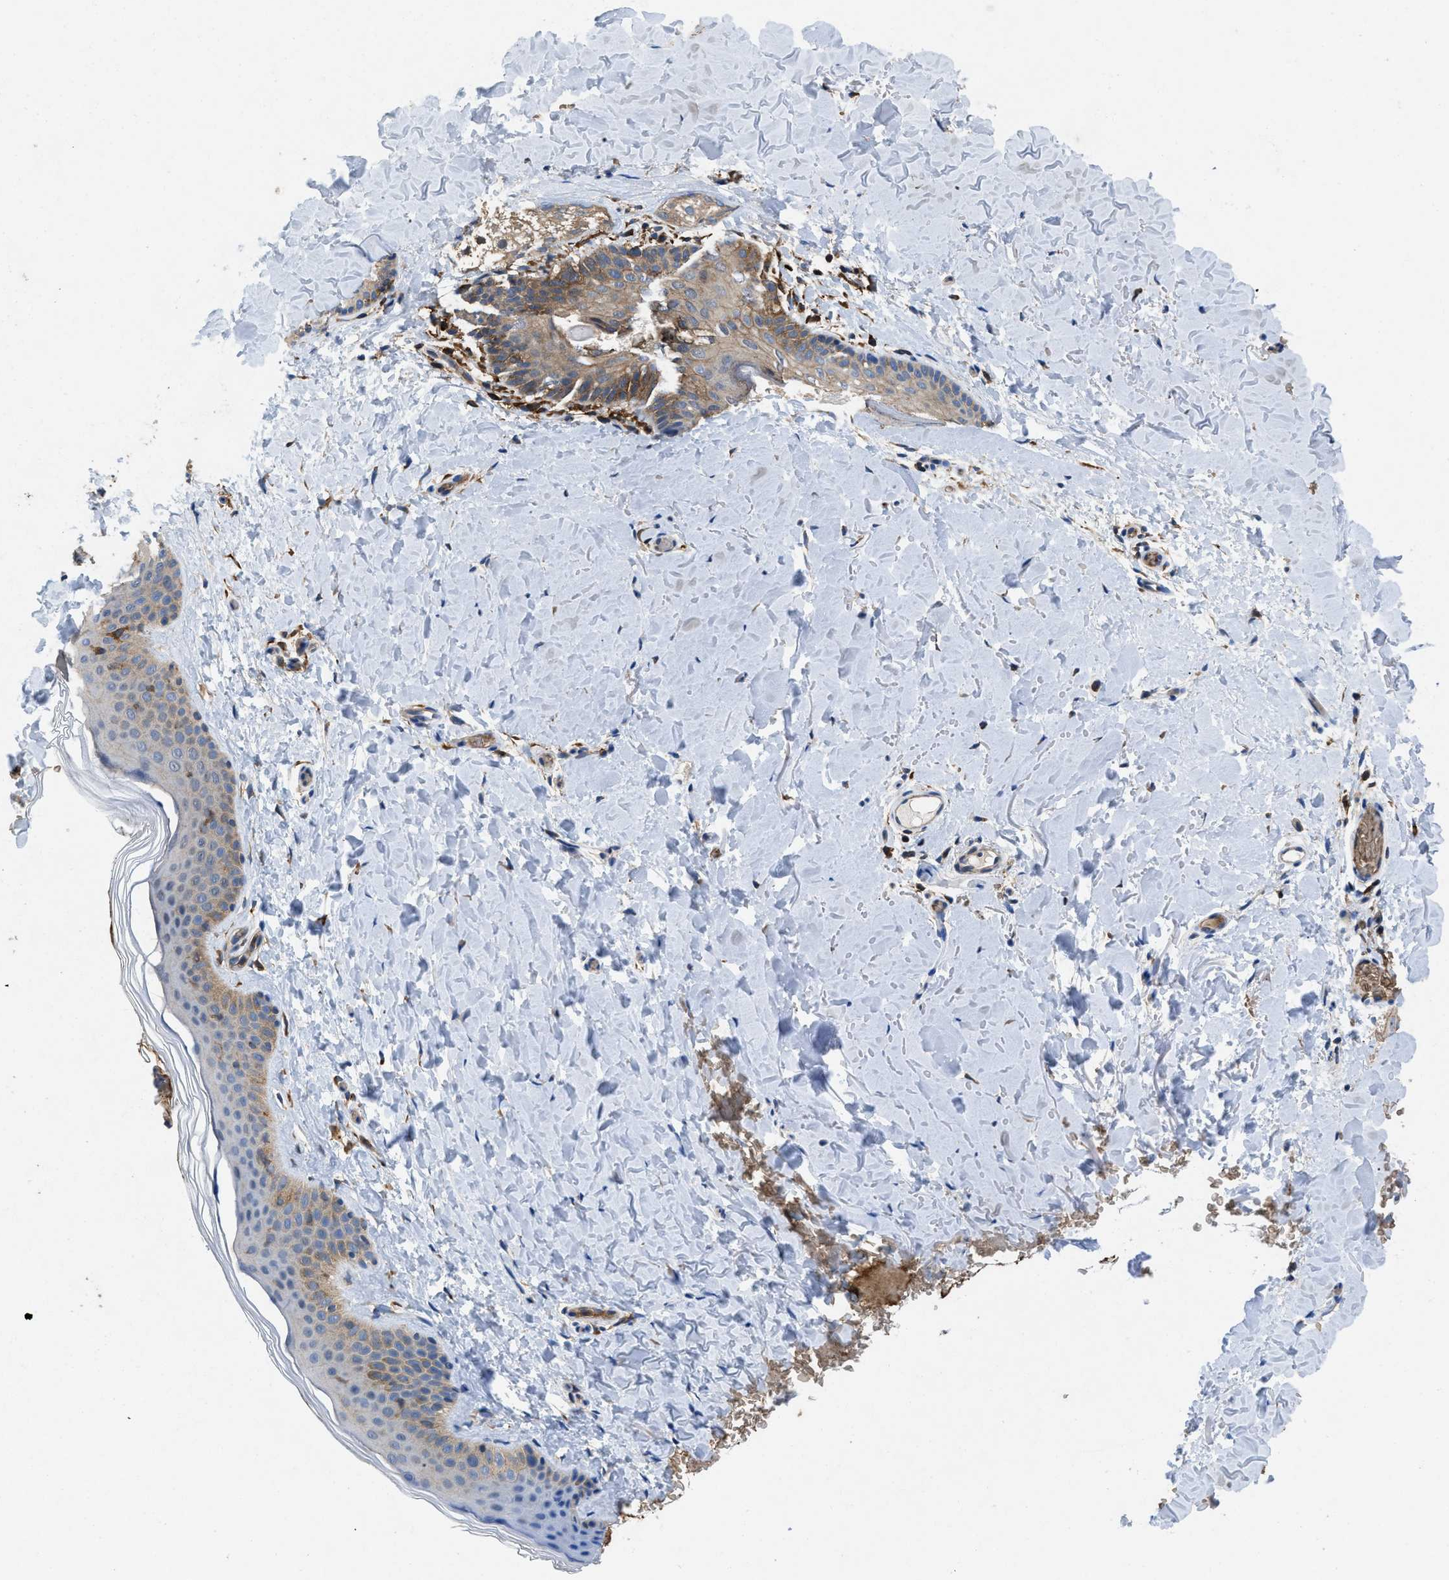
{"staining": {"intensity": "weak", "quantity": ">75%", "location": "cytoplasmic/membranous"}, "tissue": "skin cancer", "cell_type": "Tumor cells", "image_type": "cancer", "snomed": [{"axis": "morphology", "description": "Normal tissue, NOS"}, {"axis": "morphology", "description": "Basal cell carcinoma"}, {"axis": "topography", "description": "Skin"}], "caption": "An immunohistochemistry (IHC) photomicrograph of tumor tissue is shown. Protein staining in brown highlights weak cytoplasmic/membranous positivity in basal cell carcinoma (skin) within tumor cells. (IHC, brightfield microscopy, high magnification).", "gene": "LINGO2", "patient": {"sex": "male", "age": 56}}